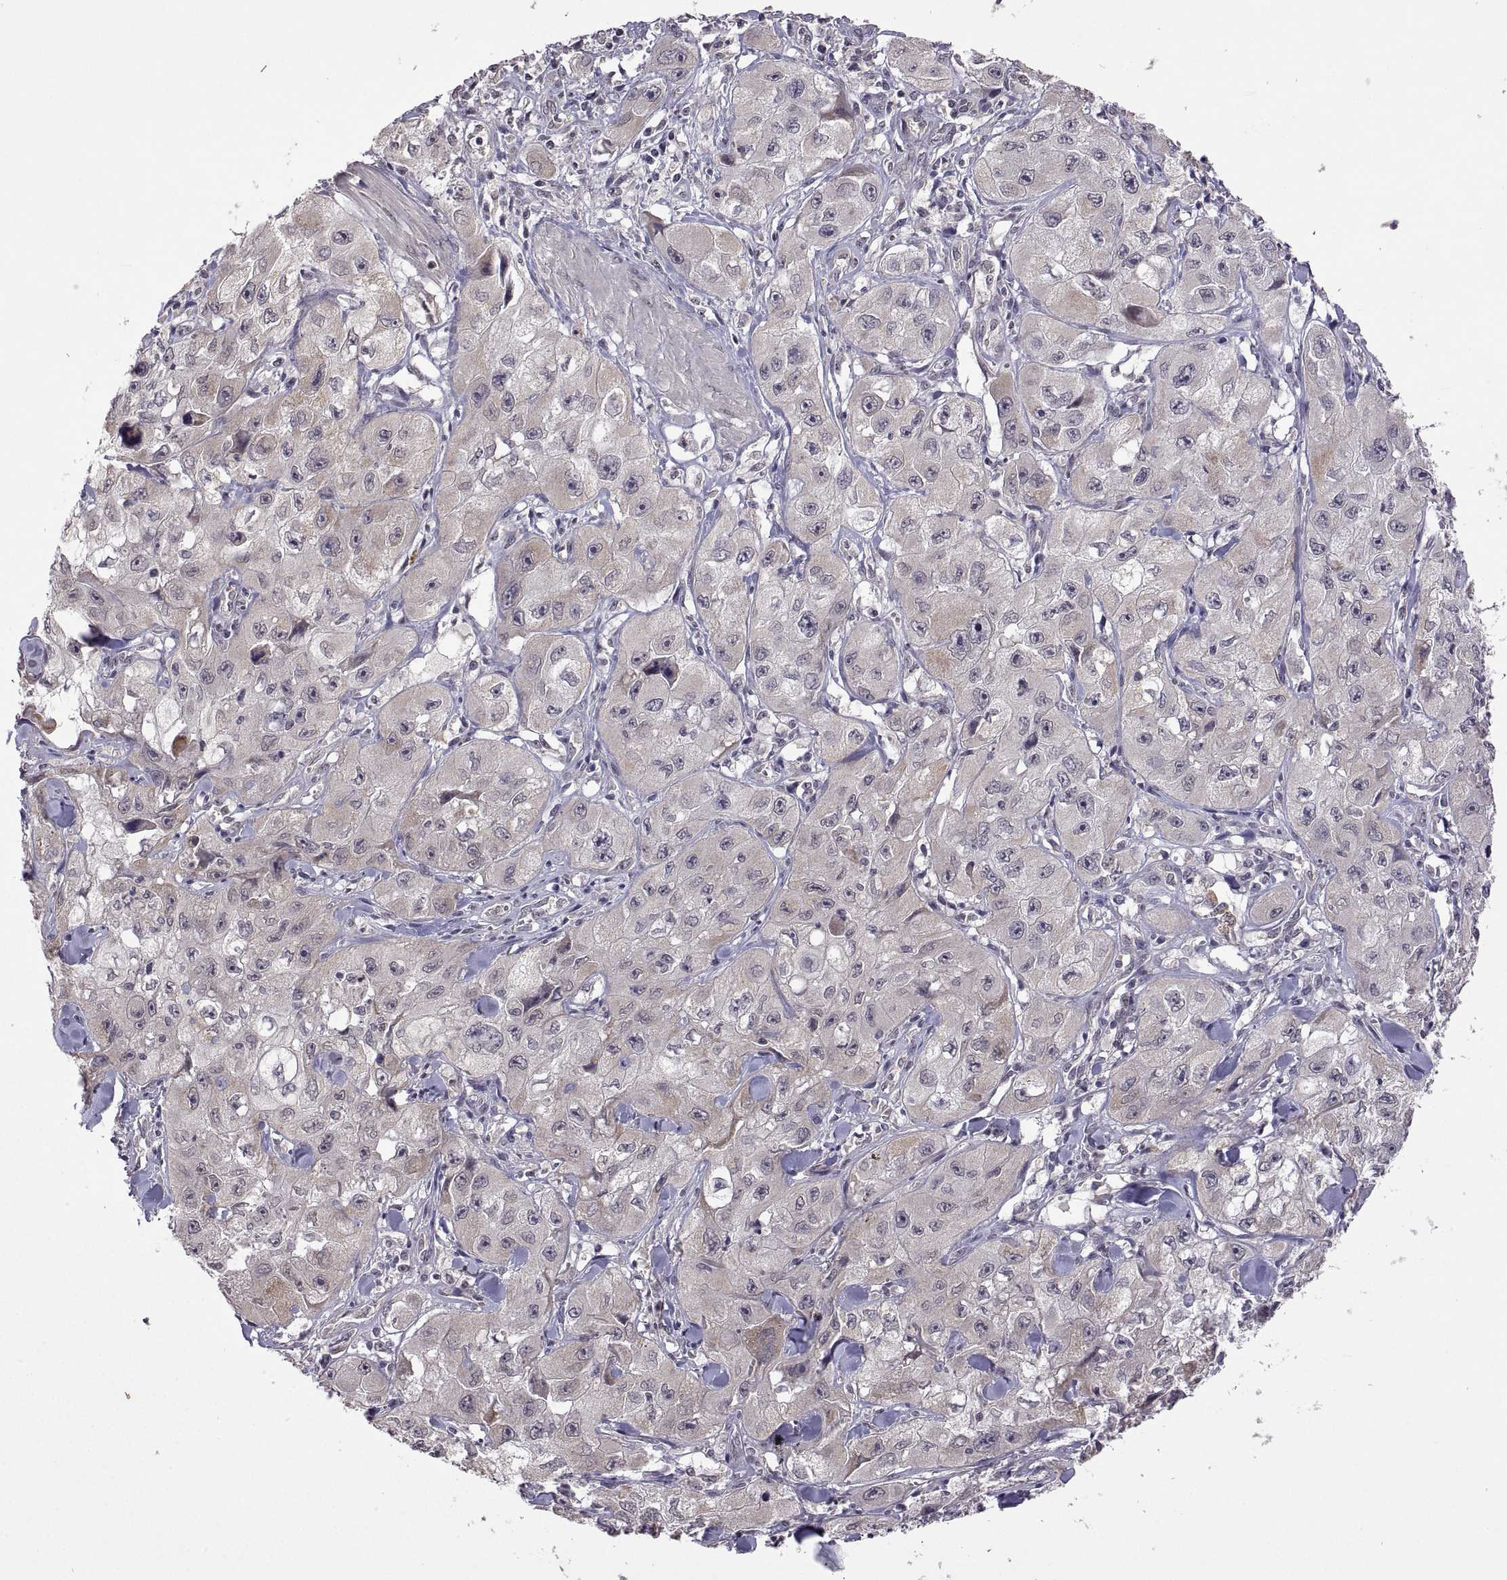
{"staining": {"intensity": "negative", "quantity": "none", "location": "none"}, "tissue": "skin cancer", "cell_type": "Tumor cells", "image_type": "cancer", "snomed": [{"axis": "morphology", "description": "Squamous cell carcinoma, NOS"}, {"axis": "topography", "description": "Skin"}, {"axis": "topography", "description": "Subcutis"}], "caption": "Immunohistochemistry micrograph of skin cancer (squamous cell carcinoma) stained for a protein (brown), which reveals no expression in tumor cells.", "gene": "LAMA1", "patient": {"sex": "male", "age": 73}}